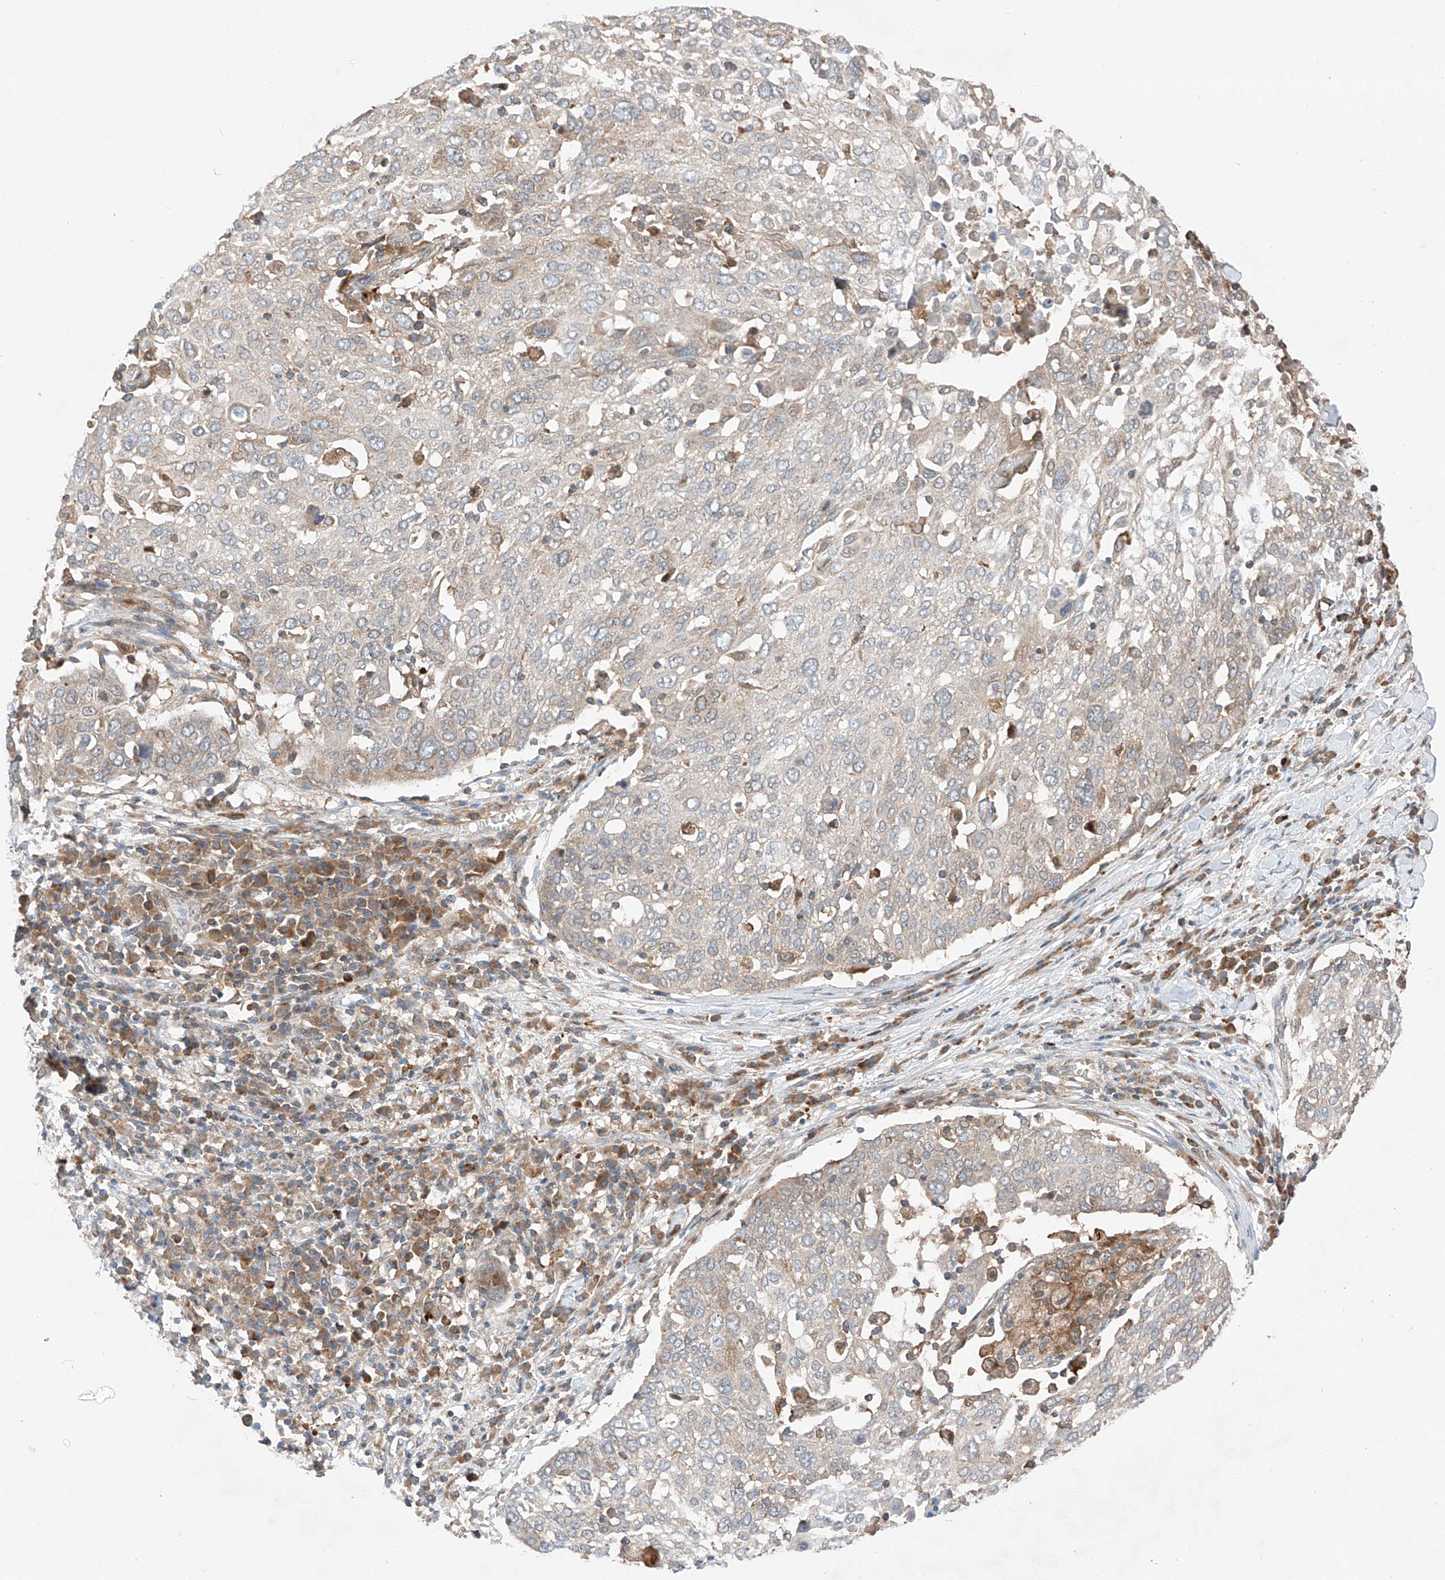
{"staining": {"intensity": "weak", "quantity": "<25%", "location": "cytoplasmic/membranous"}, "tissue": "lung cancer", "cell_type": "Tumor cells", "image_type": "cancer", "snomed": [{"axis": "morphology", "description": "Squamous cell carcinoma, NOS"}, {"axis": "topography", "description": "Lung"}], "caption": "Tumor cells show no significant positivity in squamous cell carcinoma (lung). (DAB (3,3'-diaminobenzidine) IHC visualized using brightfield microscopy, high magnification).", "gene": "RUSC1", "patient": {"sex": "male", "age": 65}}